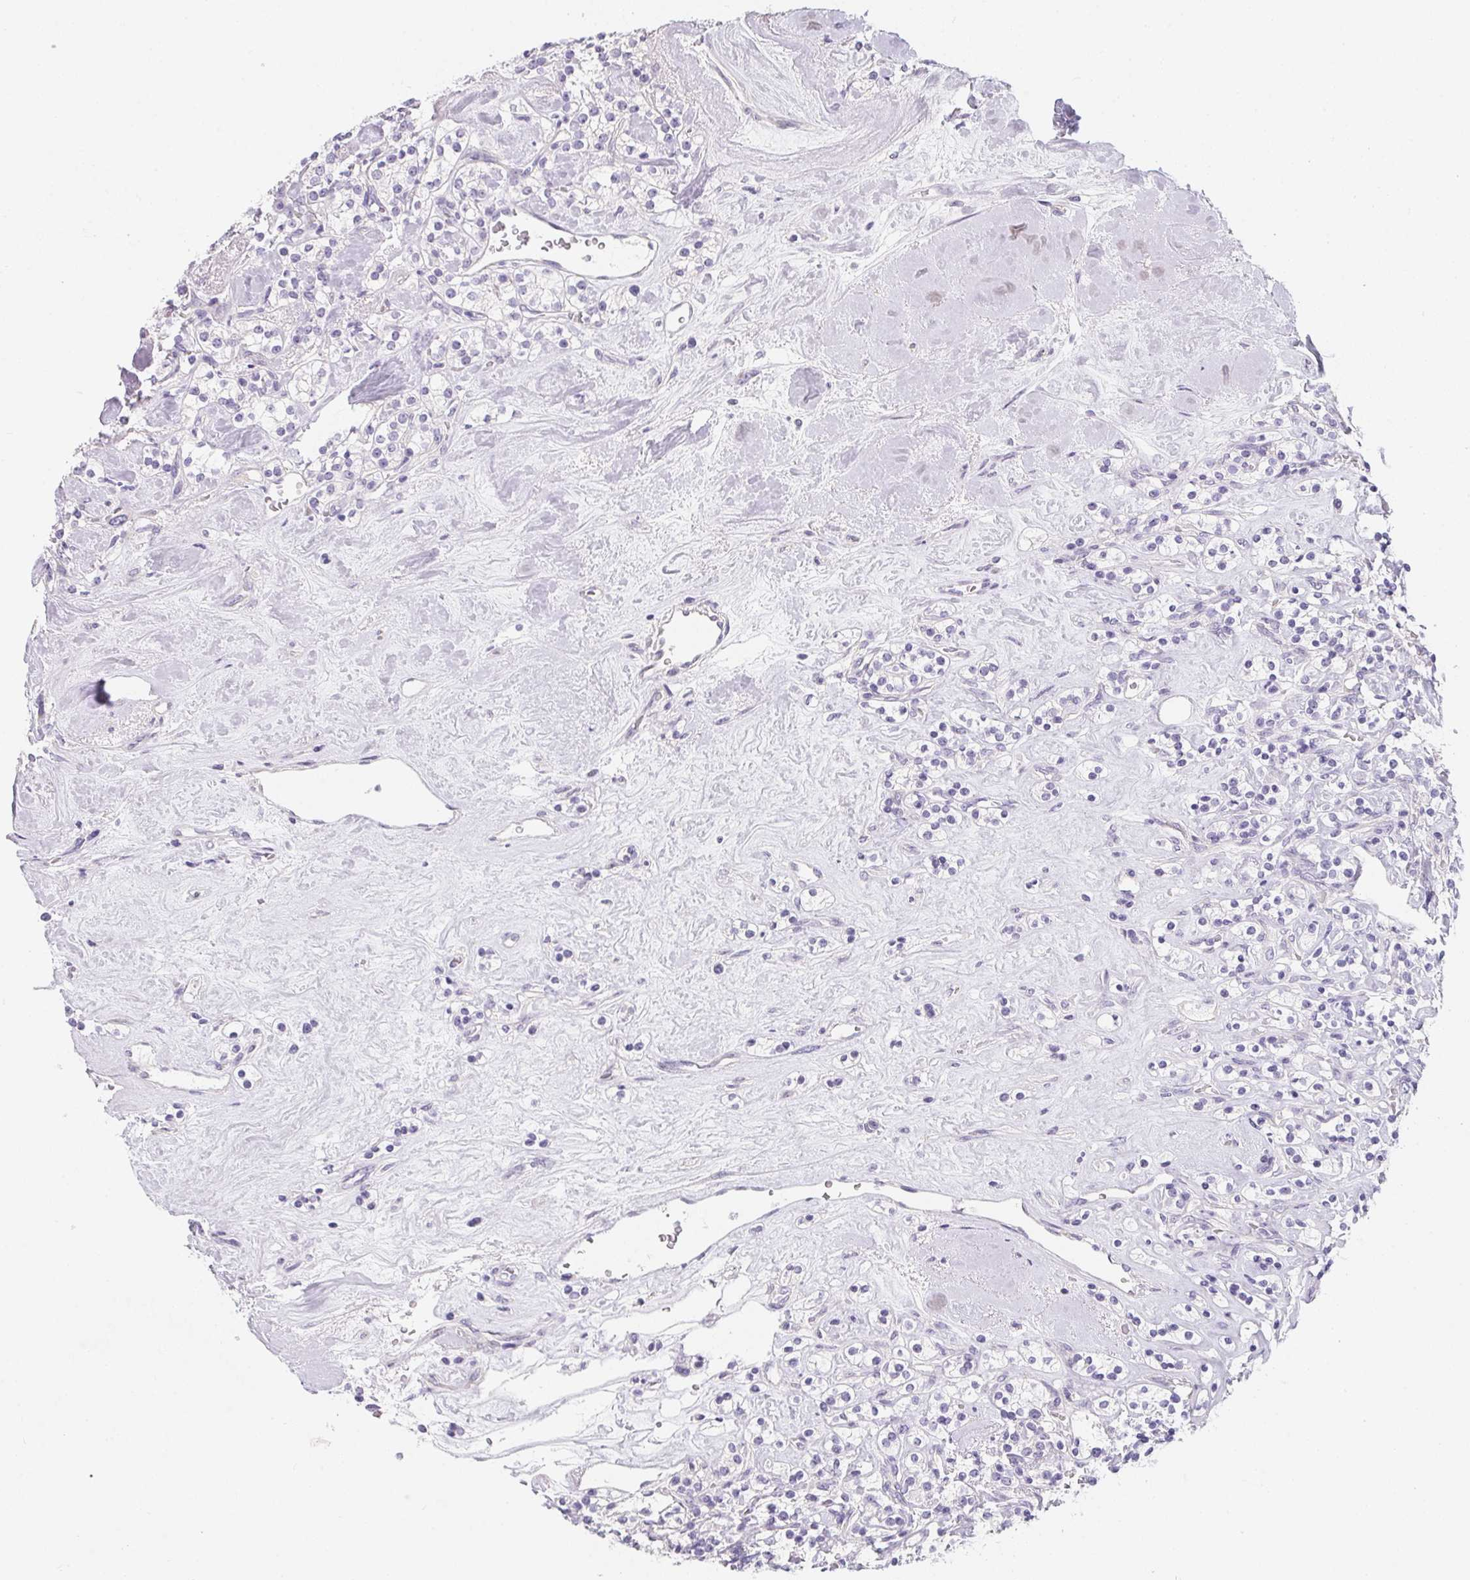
{"staining": {"intensity": "negative", "quantity": "none", "location": "none"}, "tissue": "renal cancer", "cell_type": "Tumor cells", "image_type": "cancer", "snomed": [{"axis": "morphology", "description": "Adenocarcinoma, NOS"}, {"axis": "topography", "description": "Kidney"}], "caption": "High magnification brightfield microscopy of renal cancer (adenocarcinoma) stained with DAB (3,3'-diaminobenzidine) (brown) and counterstained with hematoxylin (blue): tumor cells show no significant positivity.", "gene": "MAP1A", "patient": {"sex": "male", "age": 77}}